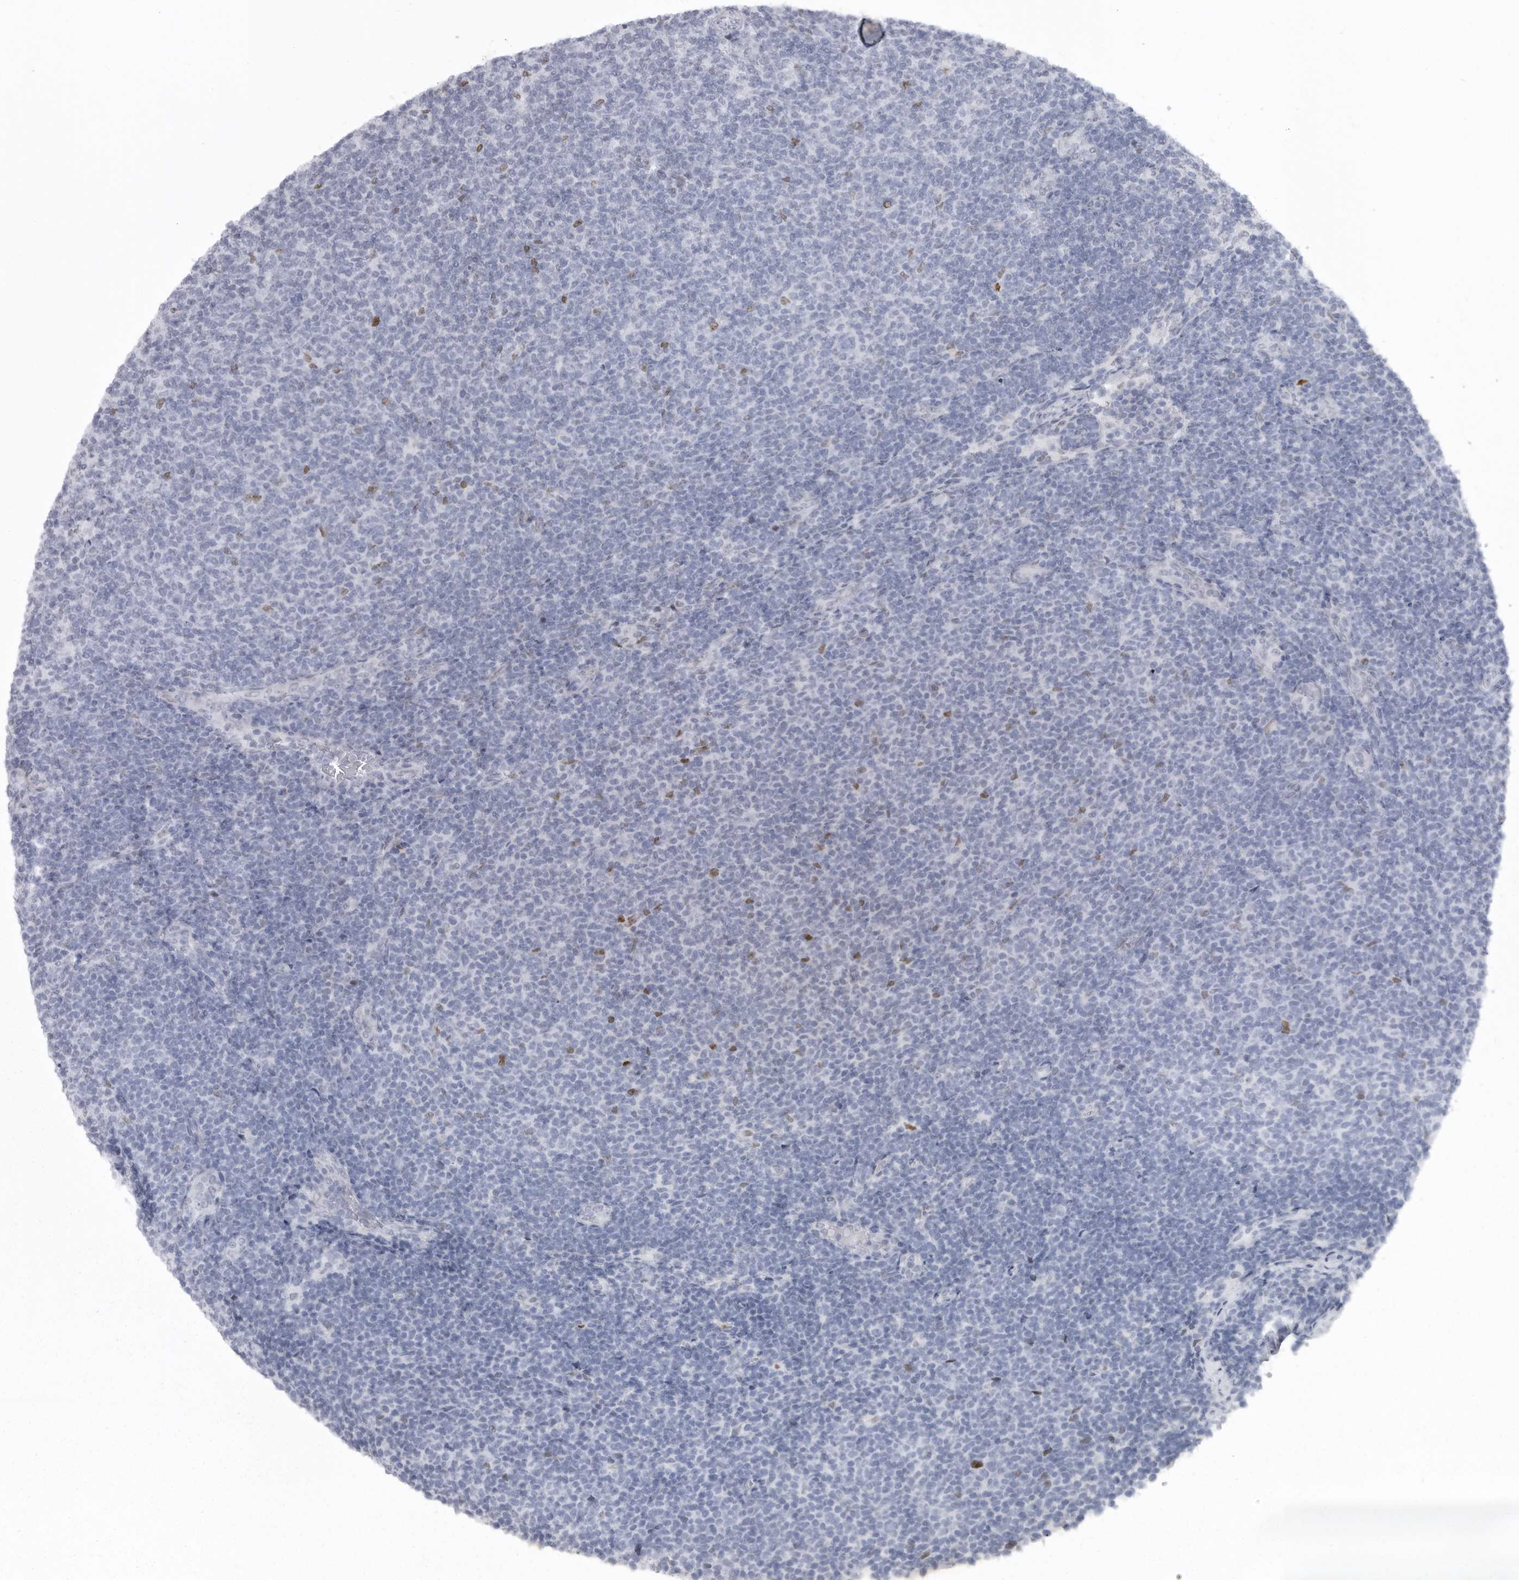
{"staining": {"intensity": "negative", "quantity": "none", "location": "none"}, "tissue": "lymphoma", "cell_type": "Tumor cells", "image_type": "cancer", "snomed": [{"axis": "morphology", "description": "Malignant lymphoma, non-Hodgkin's type, Low grade"}, {"axis": "topography", "description": "Lymph node"}], "caption": "A histopathology image of human low-grade malignant lymphoma, non-Hodgkin's type is negative for staining in tumor cells.", "gene": "HMGN3", "patient": {"sex": "male", "age": 66}}